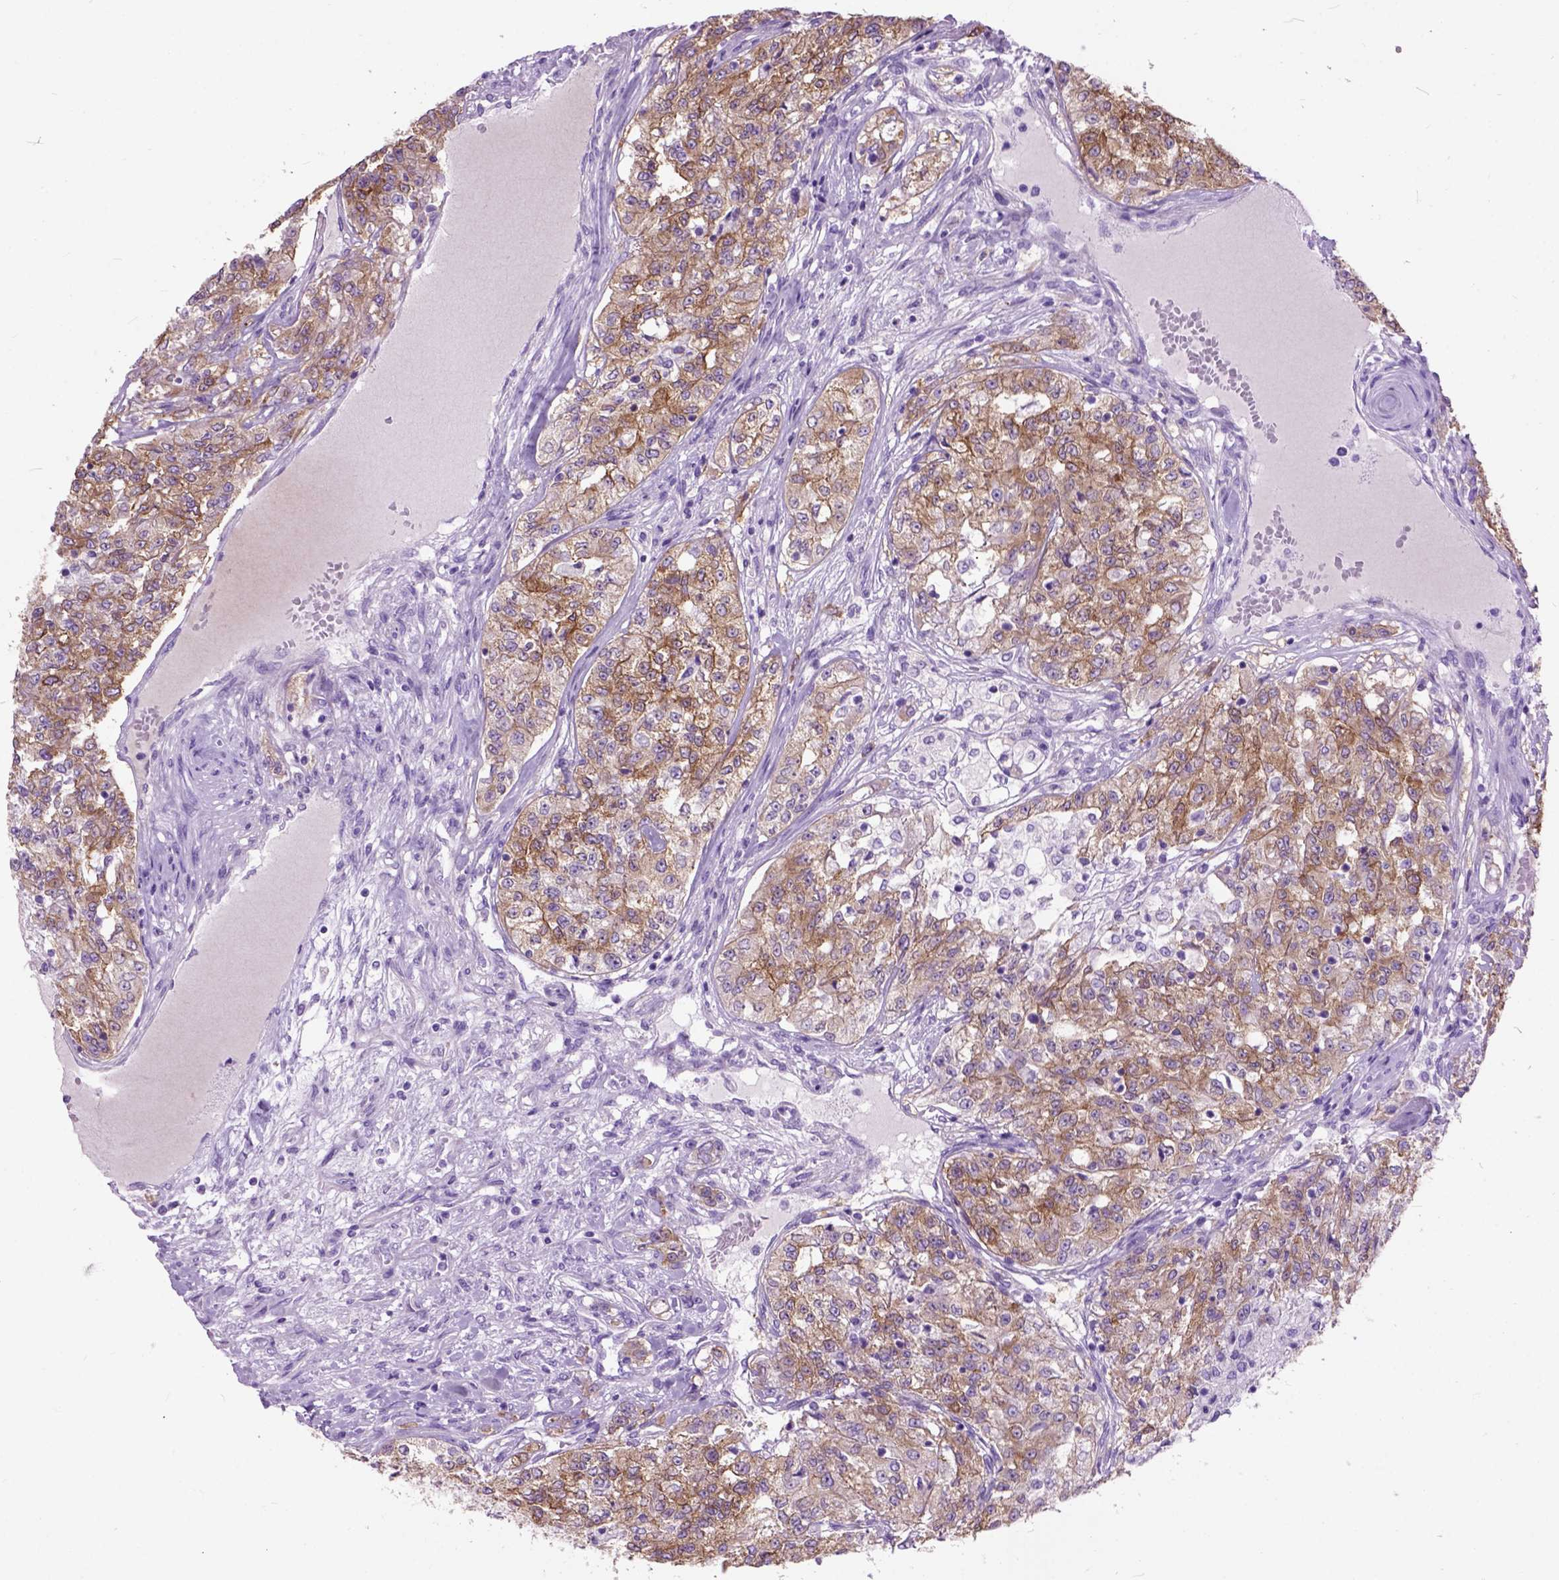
{"staining": {"intensity": "moderate", "quantity": ">75%", "location": "cytoplasmic/membranous"}, "tissue": "renal cancer", "cell_type": "Tumor cells", "image_type": "cancer", "snomed": [{"axis": "morphology", "description": "Adenocarcinoma, NOS"}, {"axis": "topography", "description": "Kidney"}], "caption": "Renal cancer (adenocarcinoma) tissue displays moderate cytoplasmic/membranous expression in approximately >75% of tumor cells", "gene": "MAPT", "patient": {"sex": "female", "age": 63}}